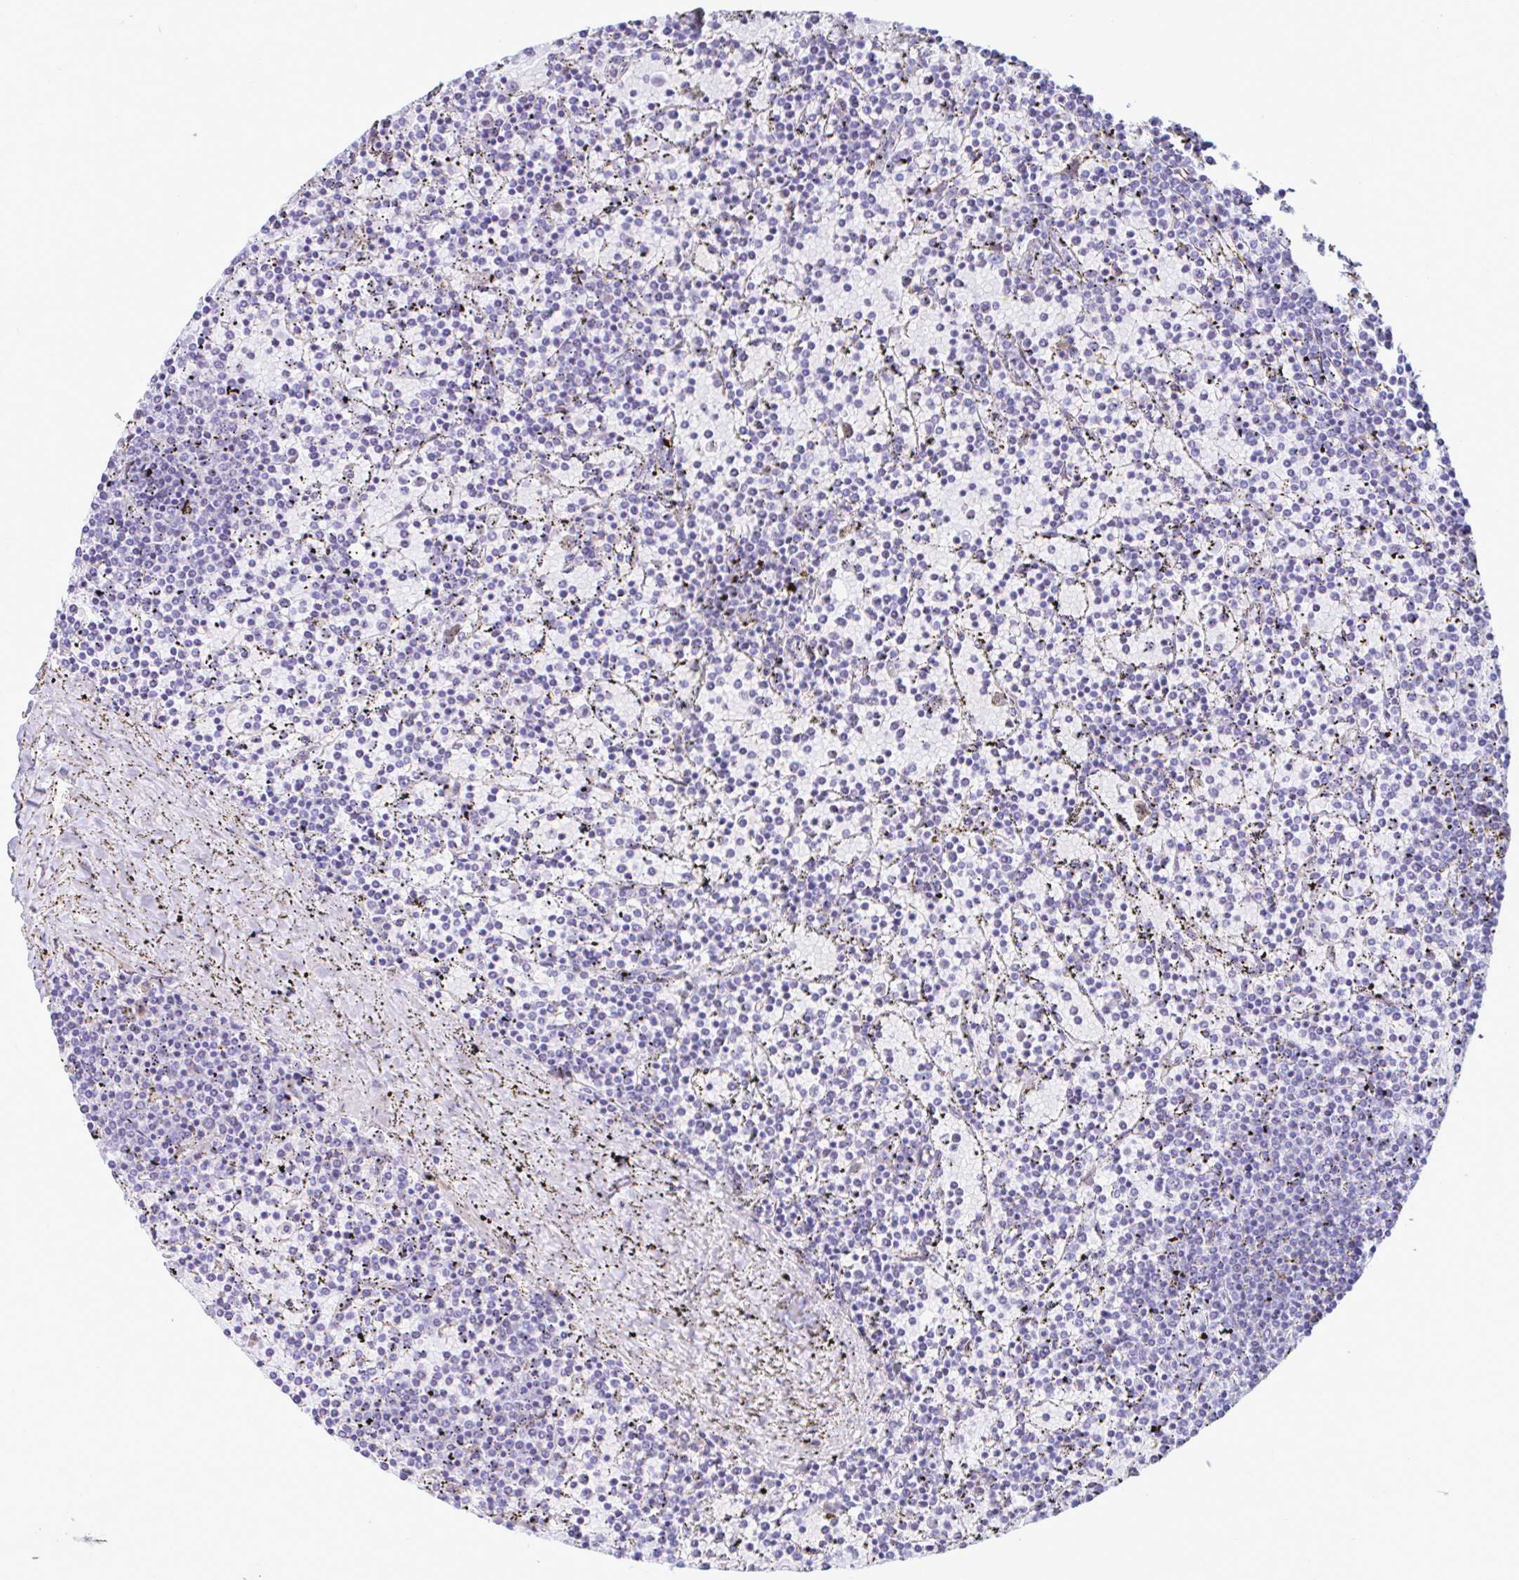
{"staining": {"intensity": "negative", "quantity": "none", "location": "none"}, "tissue": "lymphoma", "cell_type": "Tumor cells", "image_type": "cancer", "snomed": [{"axis": "morphology", "description": "Malignant lymphoma, non-Hodgkin's type, Low grade"}, {"axis": "topography", "description": "Spleen"}], "caption": "Photomicrograph shows no significant protein expression in tumor cells of lymphoma.", "gene": "NBPF3", "patient": {"sex": "female", "age": 77}}